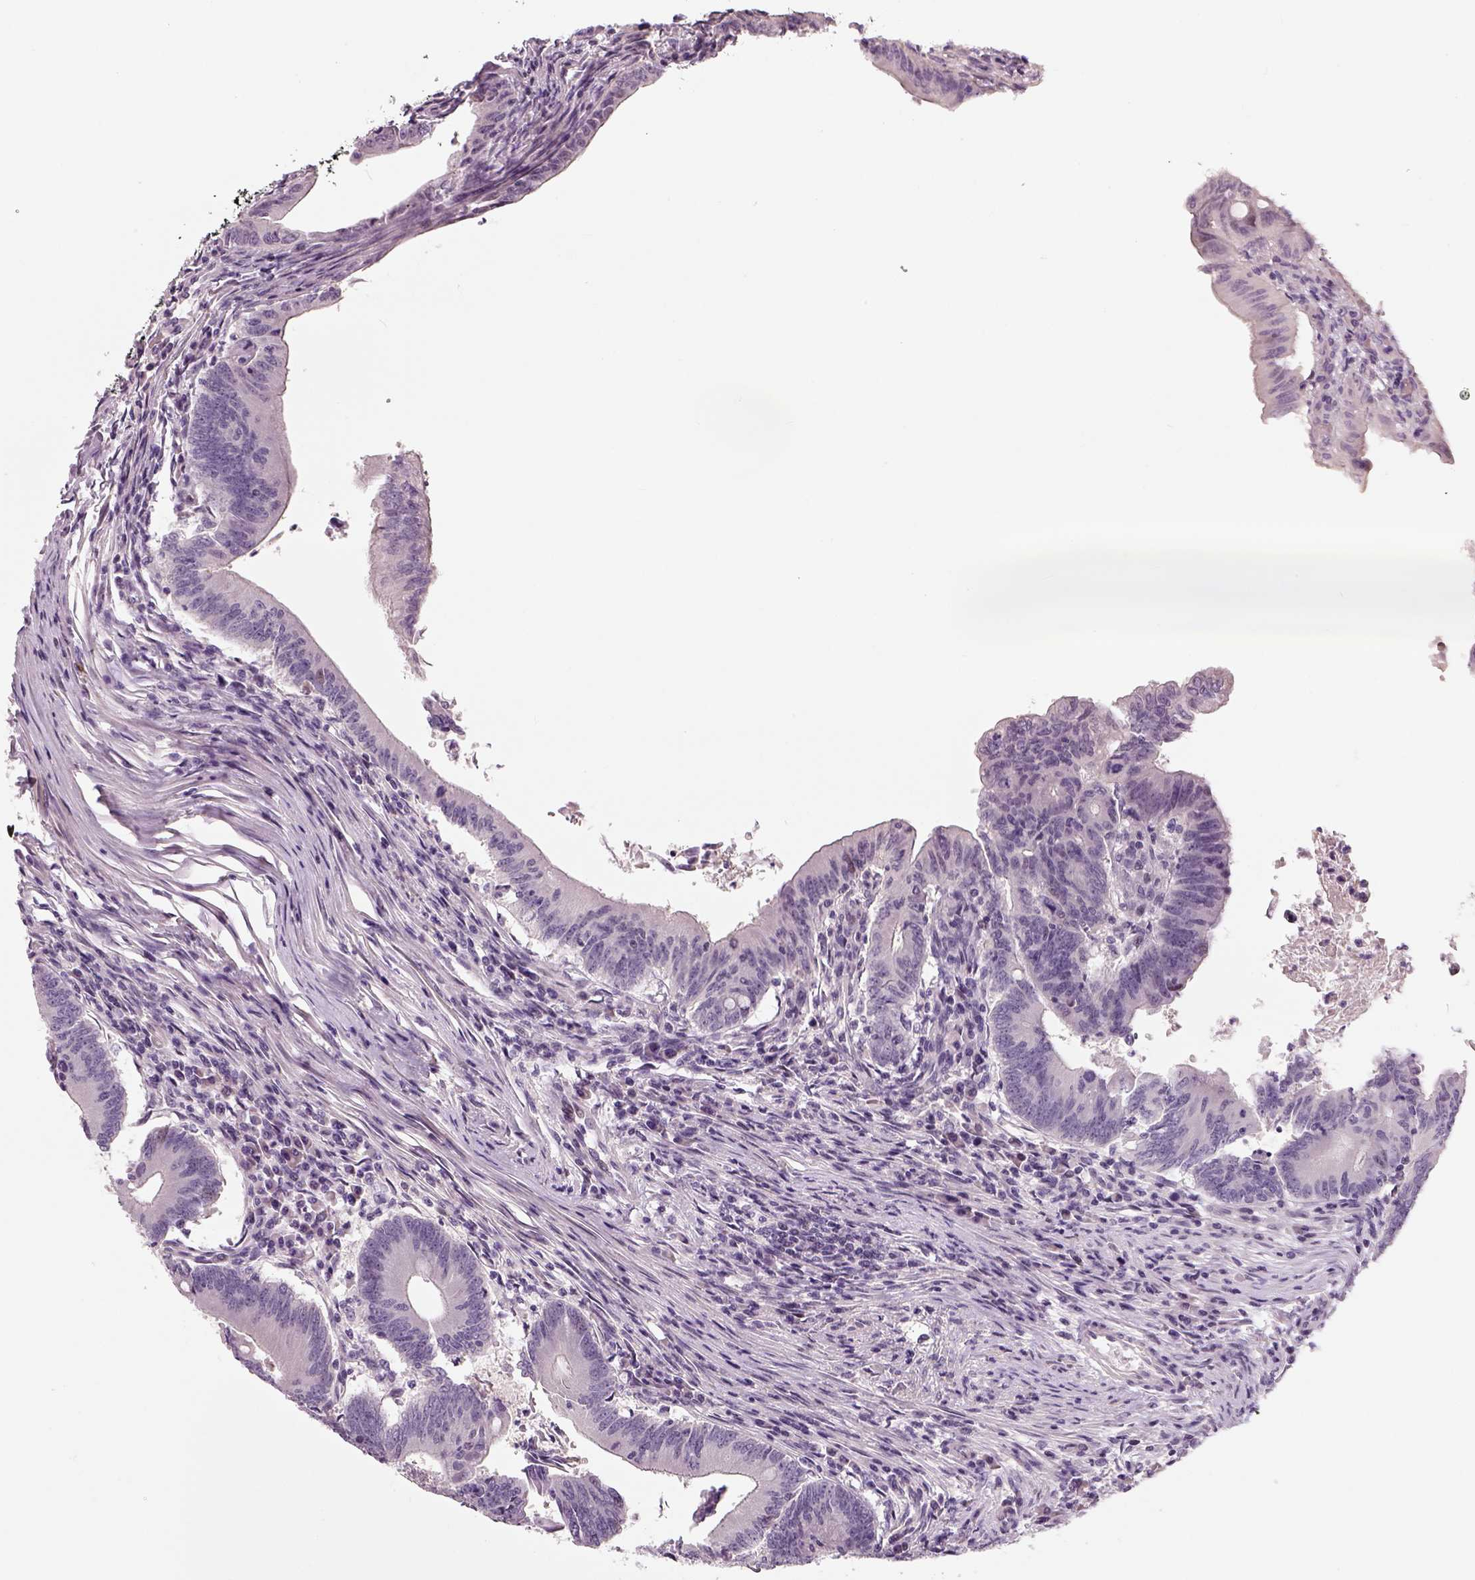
{"staining": {"intensity": "negative", "quantity": "none", "location": "none"}, "tissue": "colorectal cancer", "cell_type": "Tumor cells", "image_type": "cancer", "snomed": [{"axis": "morphology", "description": "Adenocarcinoma, NOS"}, {"axis": "topography", "description": "Colon"}], "caption": "High magnification brightfield microscopy of colorectal cancer stained with DAB (3,3'-diaminobenzidine) (brown) and counterstained with hematoxylin (blue): tumor cells show no significant expression.", "gene": "NECAB1", "patient": {"sex": "female", "age": 70}}